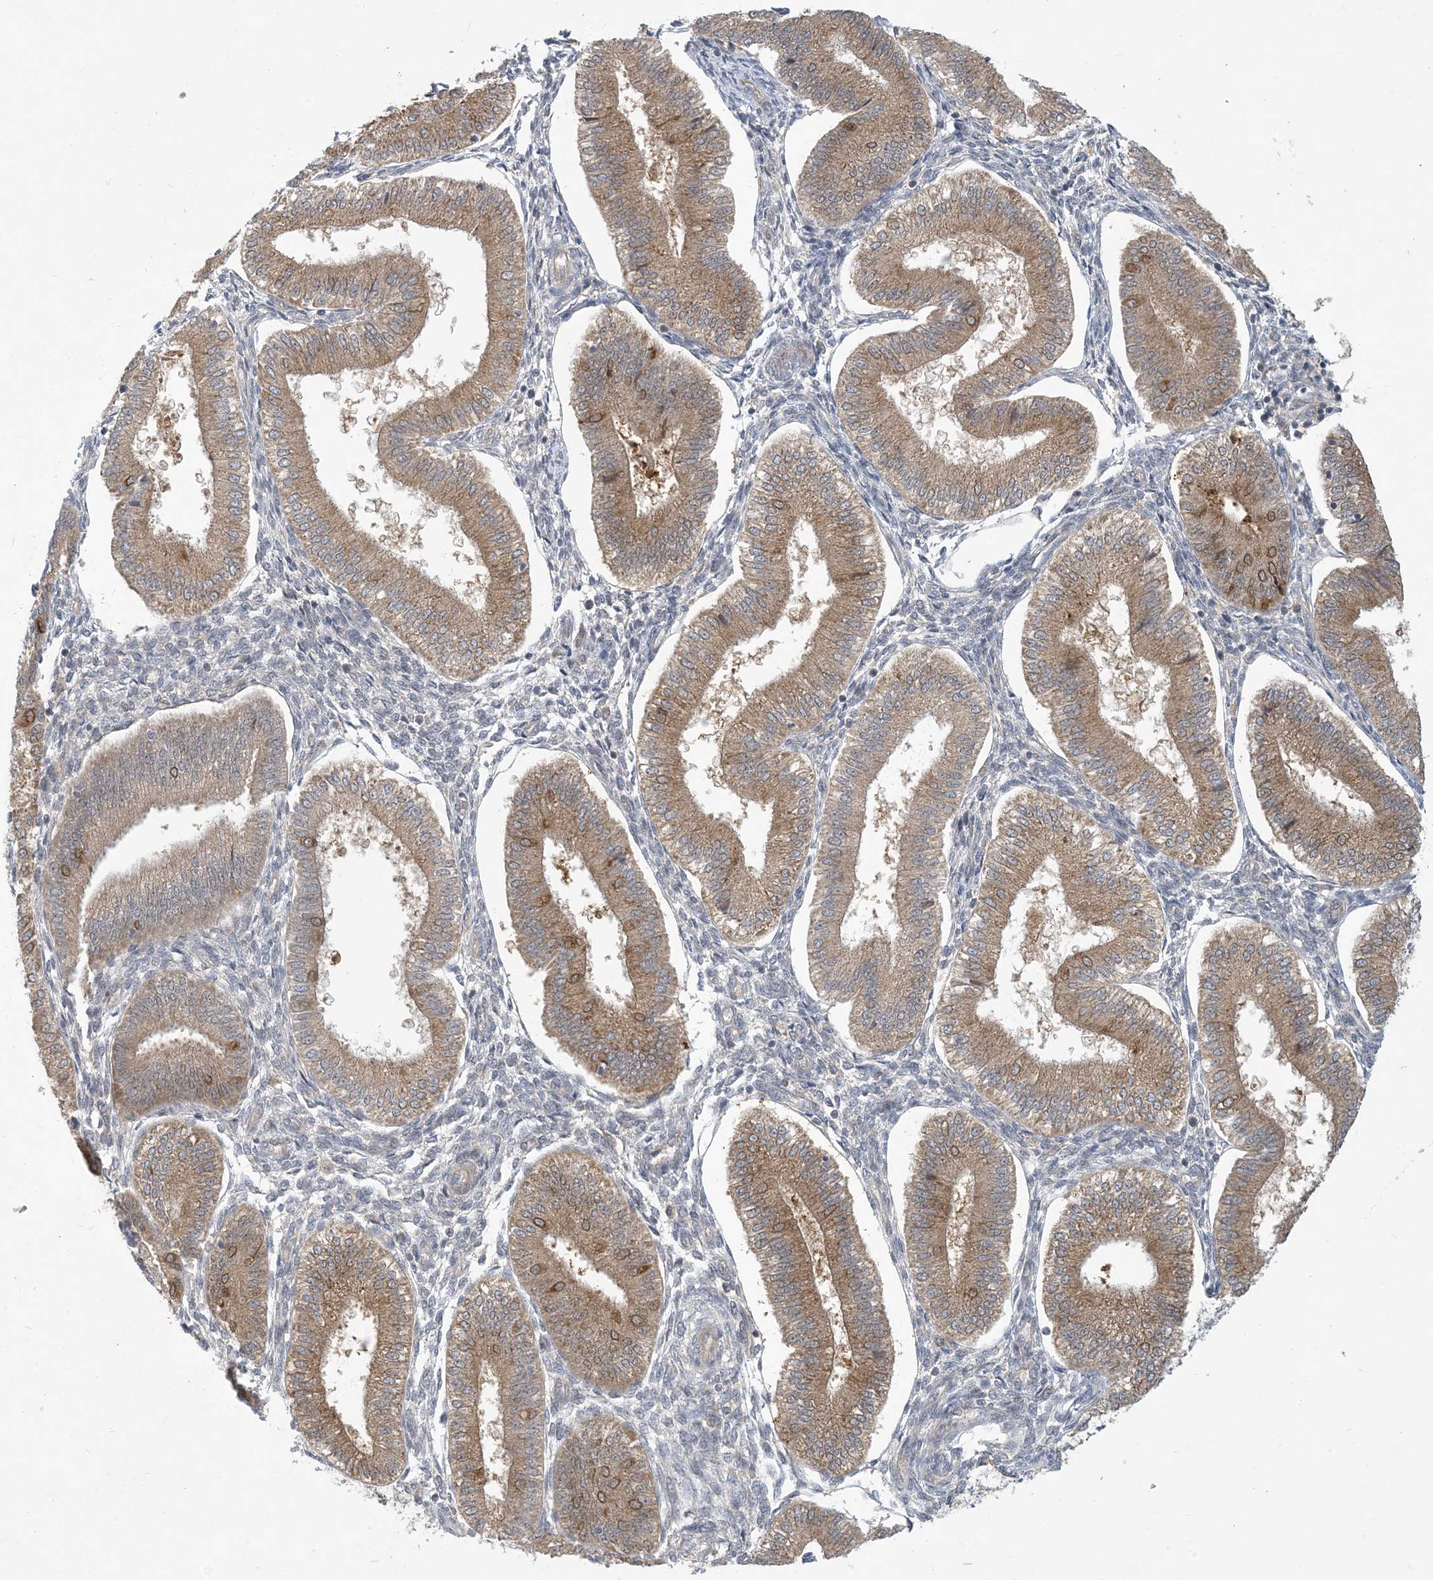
{"staining": {"intensity": "negative", "quantity": "none", "location": "none"}, "tissue": "endometrium", "cell_type": "Cells in endometrial stroma", "image_type": "normal", "snomed": [{"axis": "morphology", "description": "Normal tissue, NOS"}, {"axis": "topography", "description": "Endometrium"}], "caption": "DAB immunohistochemical staining of normal human endometrium demonstrates no significant expression in cells in endometrial stroma. (Brightfield microscopy of DAB (3,3'-diaminobenzidine) immunohistochemistry at high magnification).", "gene": "CDS1", "patient": {"sex": "female", "age": 39}}